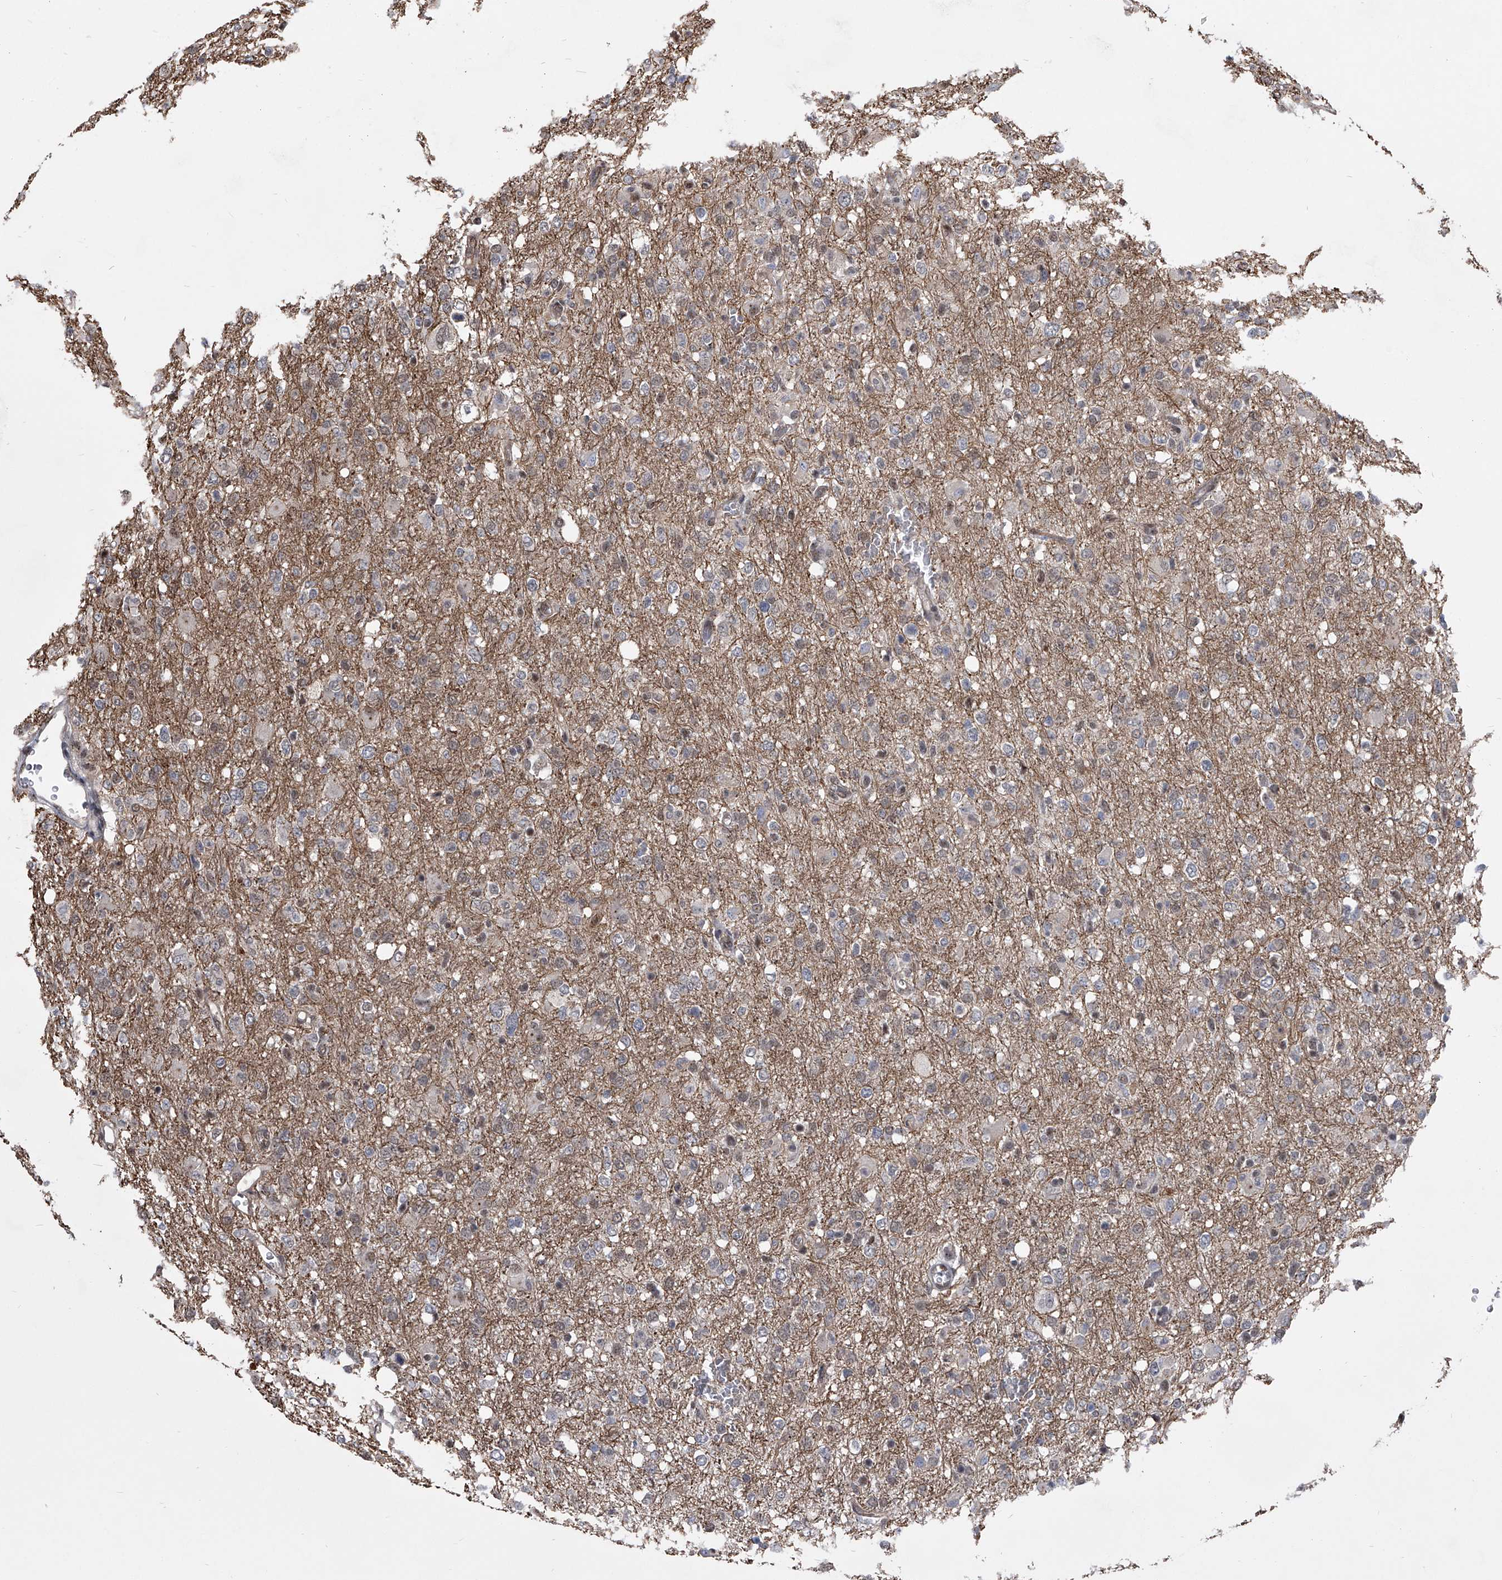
{"staining": {"intensity": "negative", "quantity": "none", "location": "none"}, "tissue": "glioma", "cell_type": "Tumor cells", "image_type": "cancer", "snomed": [{"axis": "morphology", "description": "Glioma, malignant, High grade"}, {"axis": "topography", "description": "Brain"}], "caption": "This is a micrograph of immunohistochemistry staining of high-grade glioma (malignant), which shows no expression in tumor cells.", "gene": "ZNF76", "patient": {"sex": "female", "age": 57}}